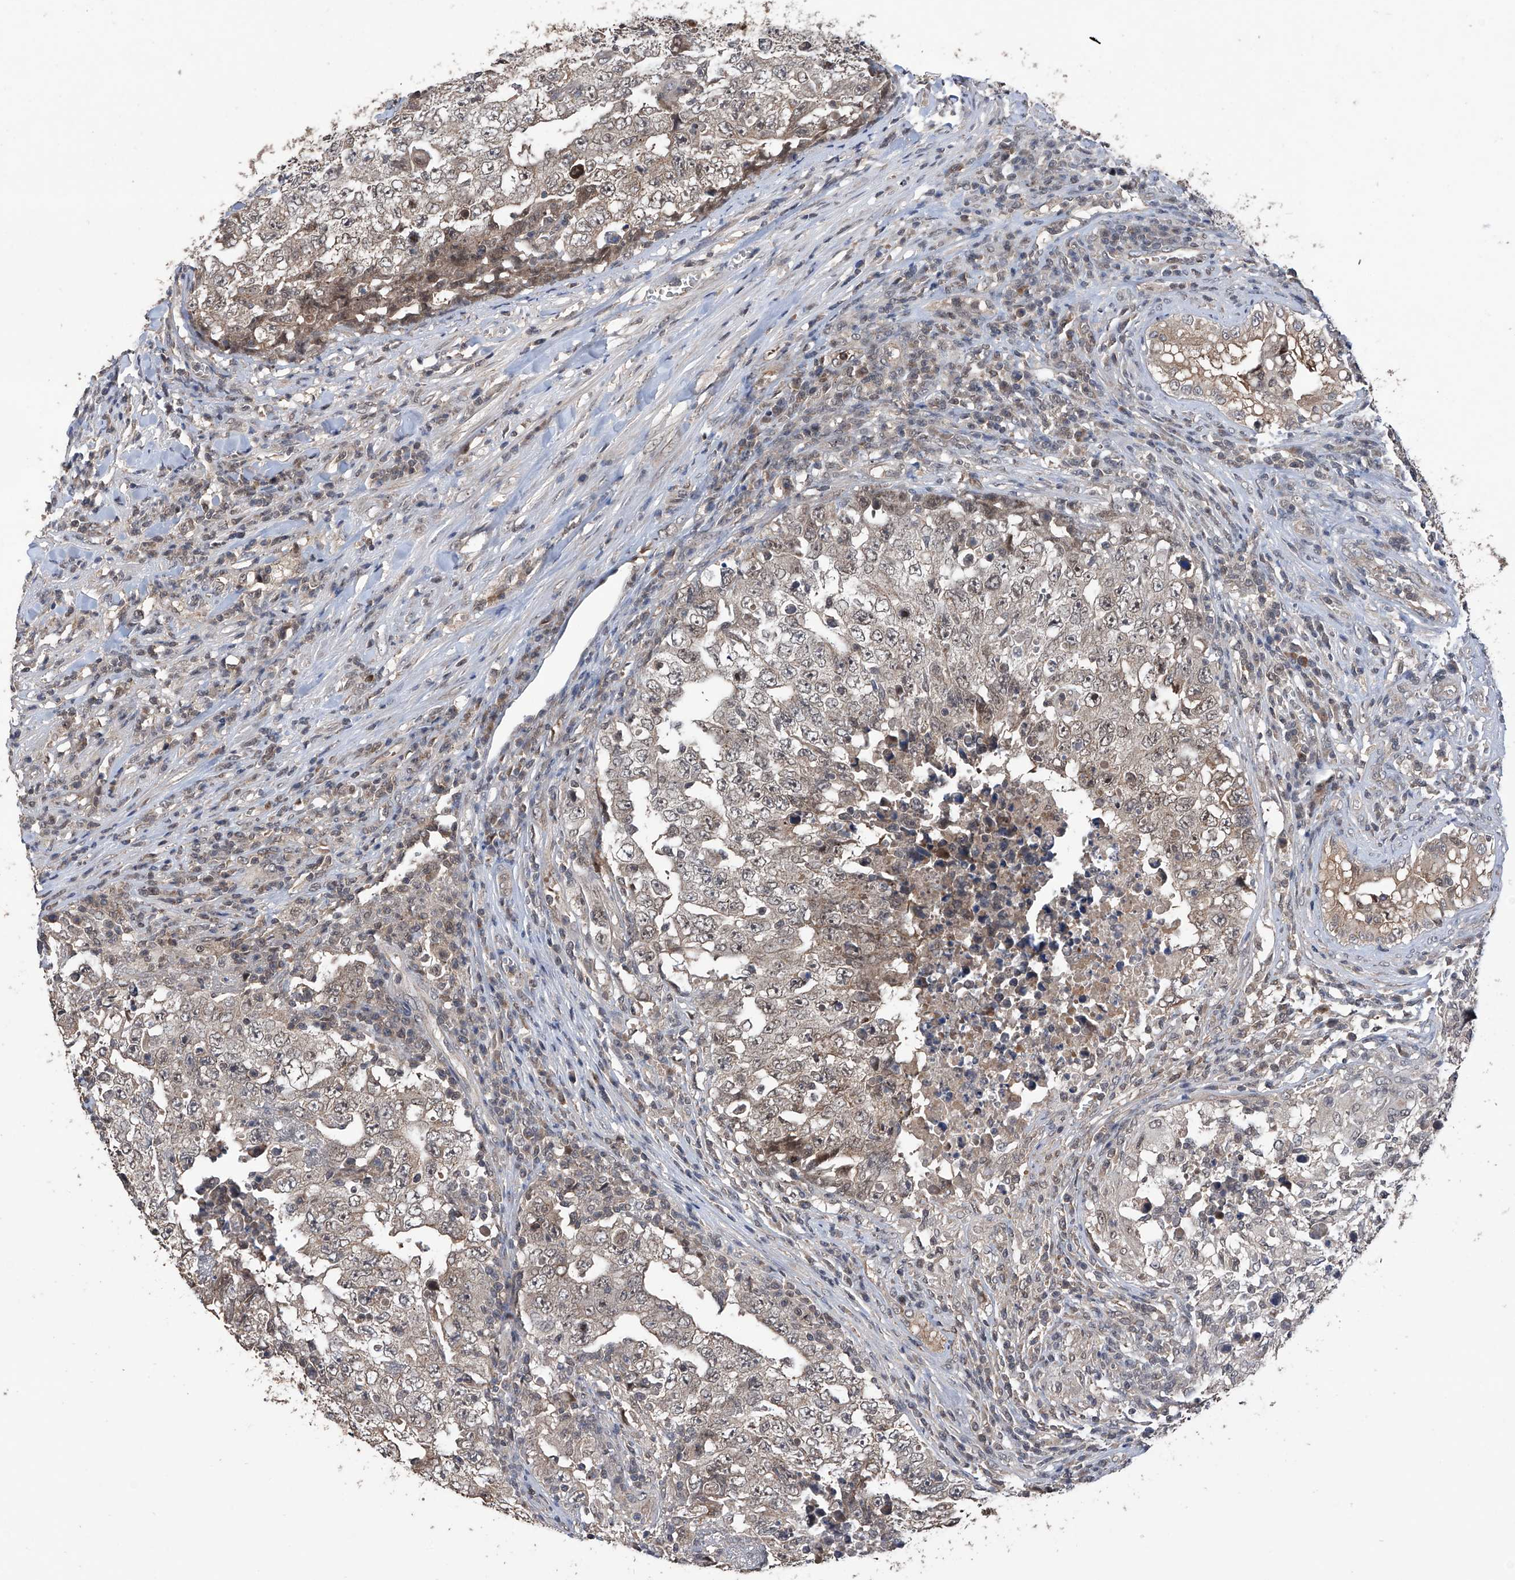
{"staining": {"intensity": "weak", "quantity": "<25%", "location": "cytoplasmic/membranous,nuclear"}, "tissue": "testis cancer", "cell_type": "Tumor cells", "image_type": "cancer", "snomed": [{"axis": "morphology", "description": "Carcinoma, Embryonal, NOS"}, {"axis": "topography", "description": "Testis"}], "caption": "Image shows no significant protein expression in tumor cells of embryonal carcinoma (testis).", "gene": "LYSMD4", "patient": {"sex": "male", "age": 26}}